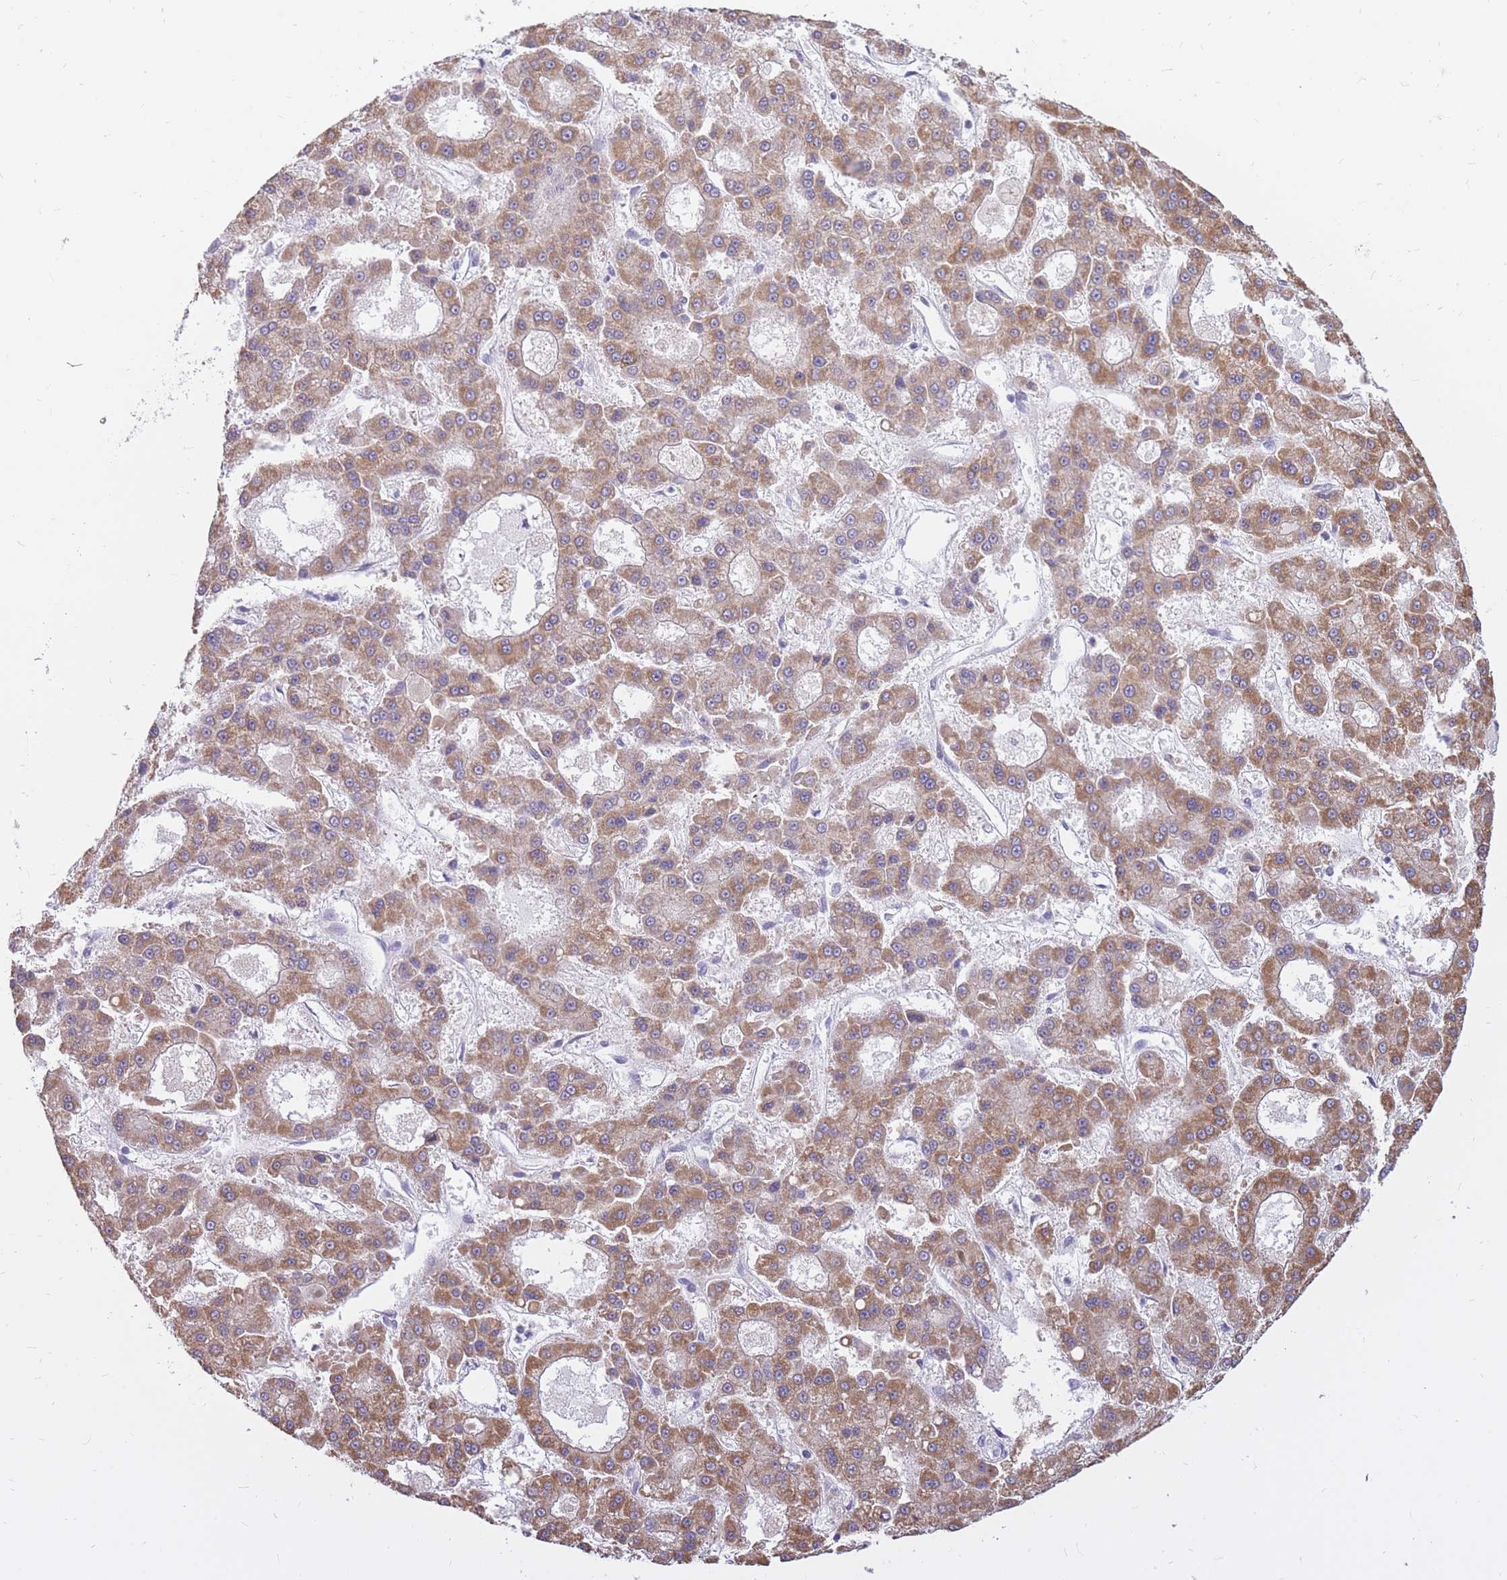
{"staining": {"intensity": "moderate", "quantity": ">75%", "location": "cytoplasmic/membranous"}, "tissue": "liver cancer", "cell_type": "Tumor cells", "image_type": "cancer", "snomed": [{"axis": "morphology", "description": "Carcinoma, Hepatocellular, NOS"}, {"axis": "topography", "description": "Liver"}], "caption": "Liver cancer tissue displays moderate cytoplasmic/membranous expression in about >75% of tumor cells, visualized by immunohistochemistry.", "gene": "RNF170", "patient": {"sex": "male", "age": 70}}